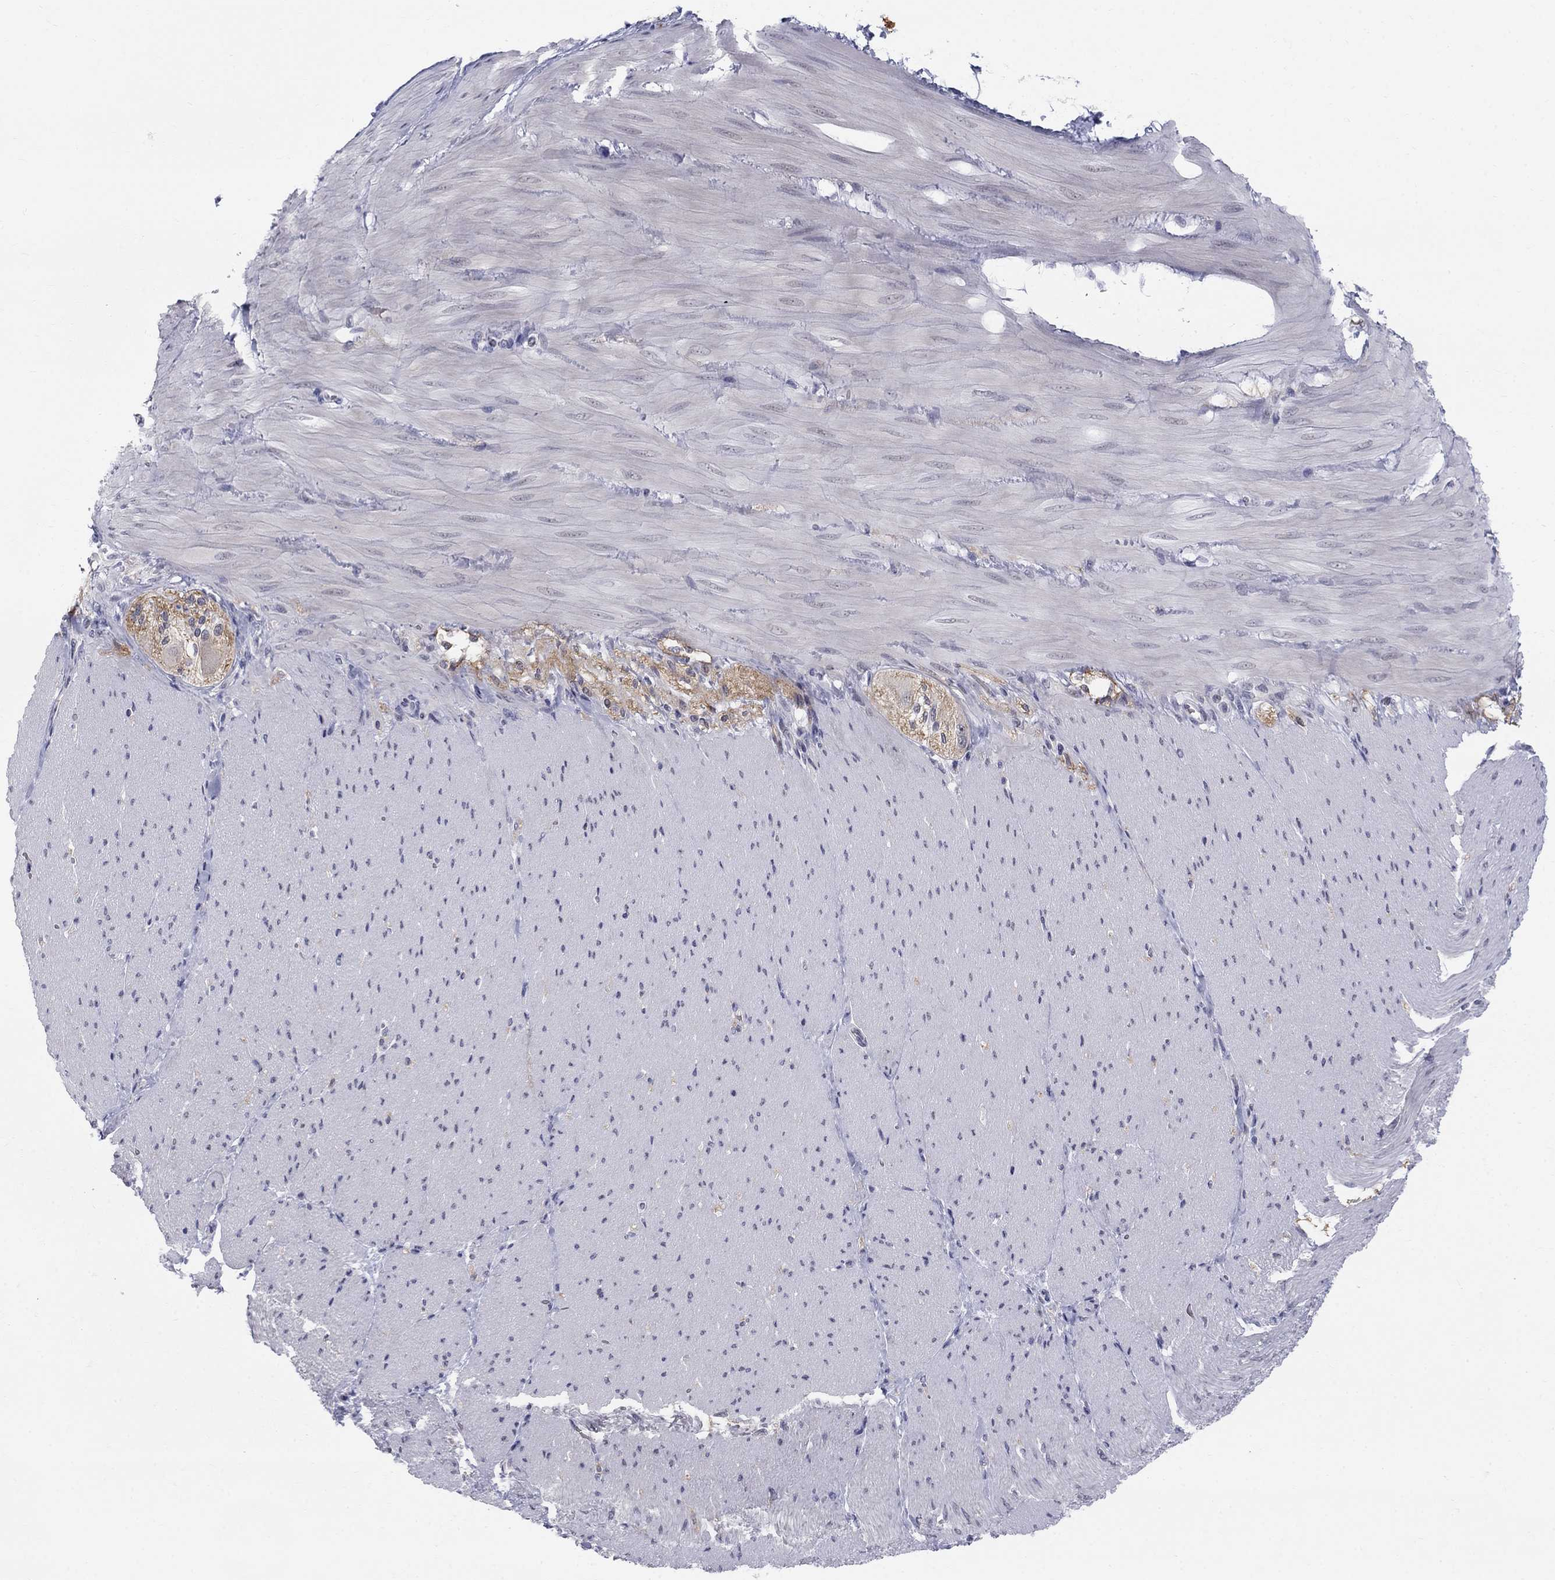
{"staining": {"intensity": "negative", "quantity": "none", "location": "none"}, "tissue": "soft tissue", "cell_type": "Fibroblasts", "image_type": "normal", "snomed": [{"axis": "morphology", "description": "Normal tissue, NOS"}, {"axis": "topography", "description": "Smooth muscle"}, {"axis": "topography", "description": "Duodenum"}, {"axis": "topography", "description": "Peripheral nerve tissue"}], "caption": "A high-resolution micrograph shows IHC staining of normal soft tissue, which displays no significant expression in fibroblasts. Nuclei are stained in blue.", "gene": "DMTN", "patient": {"sex": "female", "age": 61}}